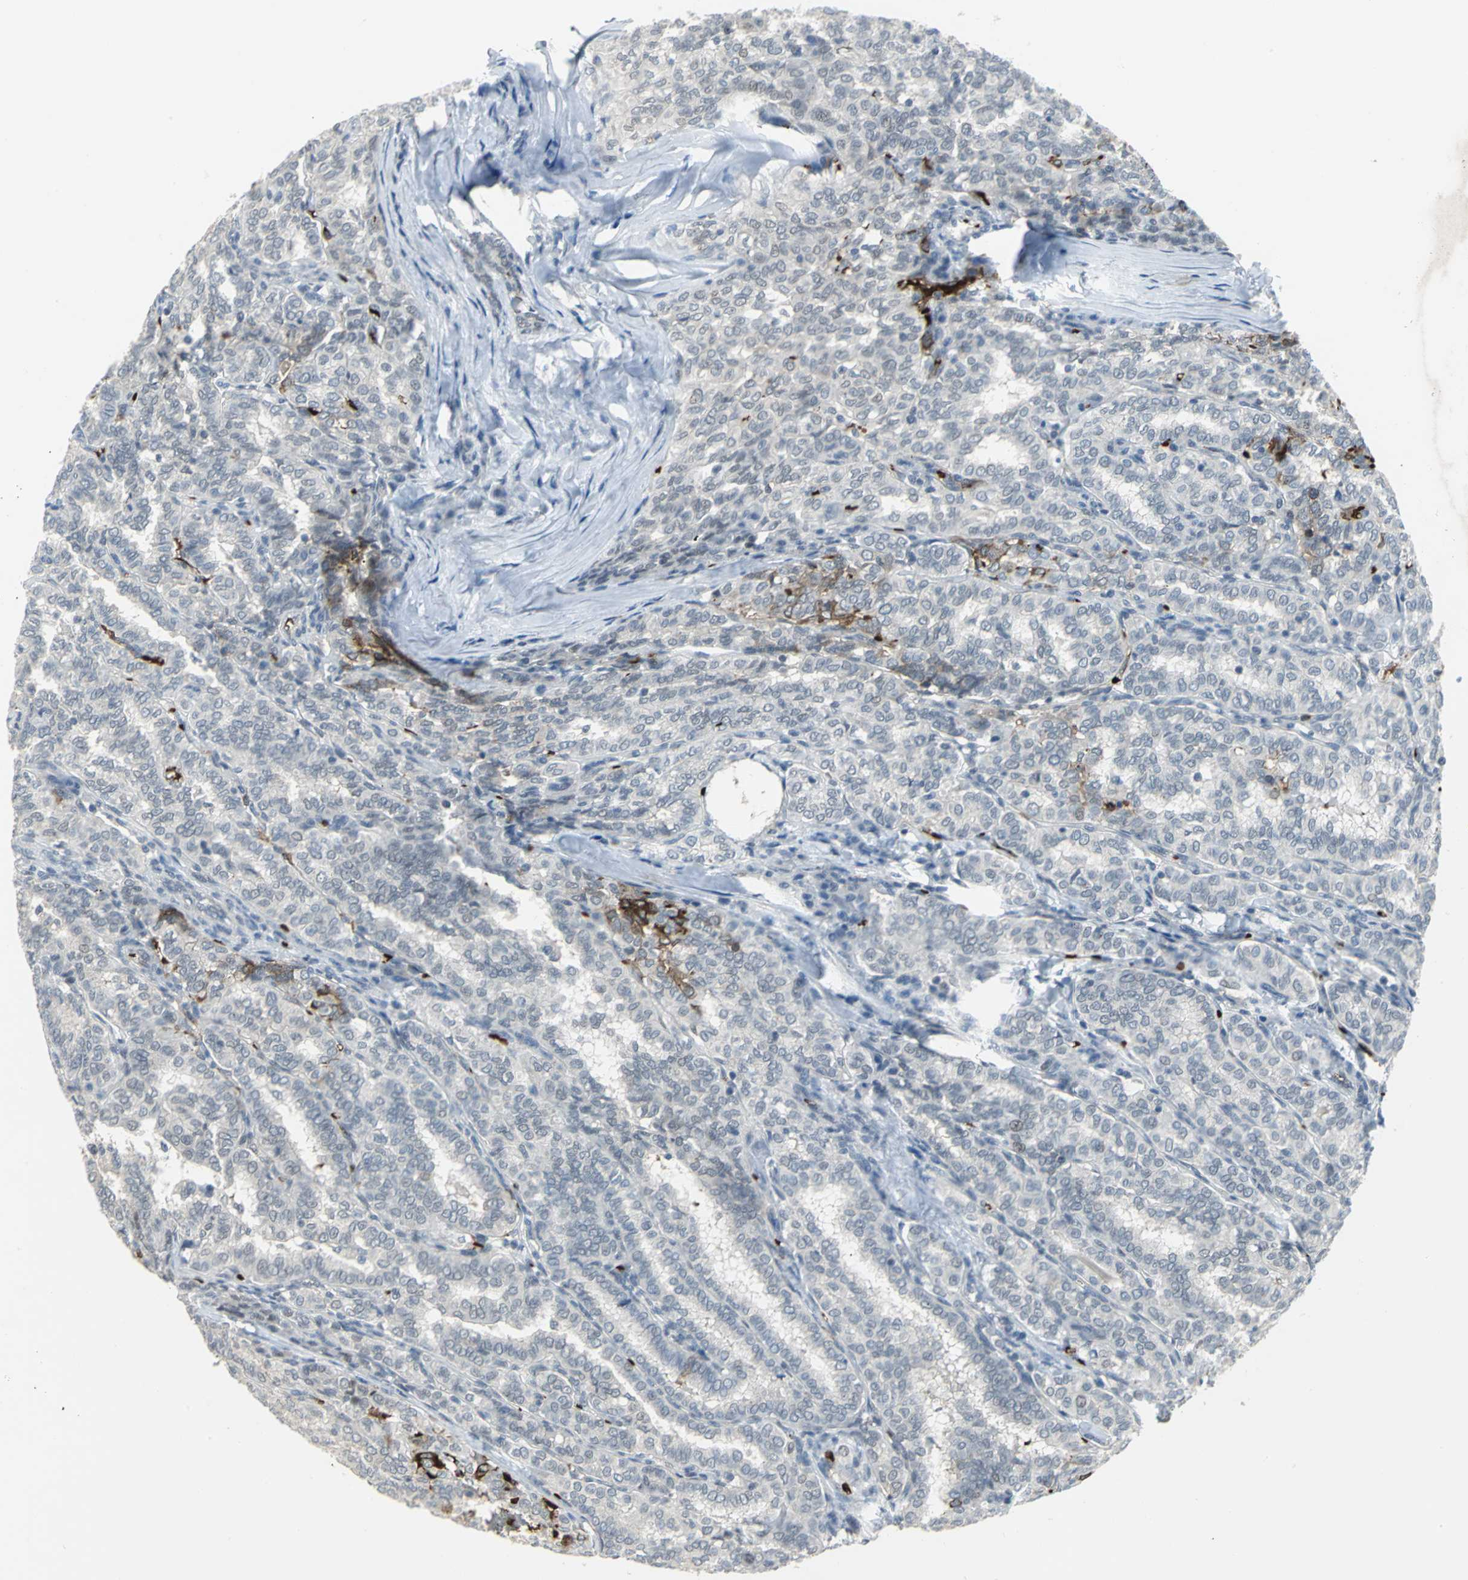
{"staining": {"intensity": "weak", "quantity": "25%-75%", "location": "nuclear"}, "tissue": "thyroid cancer", "cell_type": "Tumor cells", "image_type": "cancer", "snomed": [{"axis": "morphology", "description": "Papillary adenocarcinoma, NOS"}, {"axis": "topography", "description": "Thyroid gland"}], "caption": "Protein expression analysis of human thyroid cancer reveals weak nuclear positivity in approximately 25%-75% of tumor cells. Nuclei are stained in blue.", "gene": "GLI3", "patient": {"sex": "female", "age": 30}}